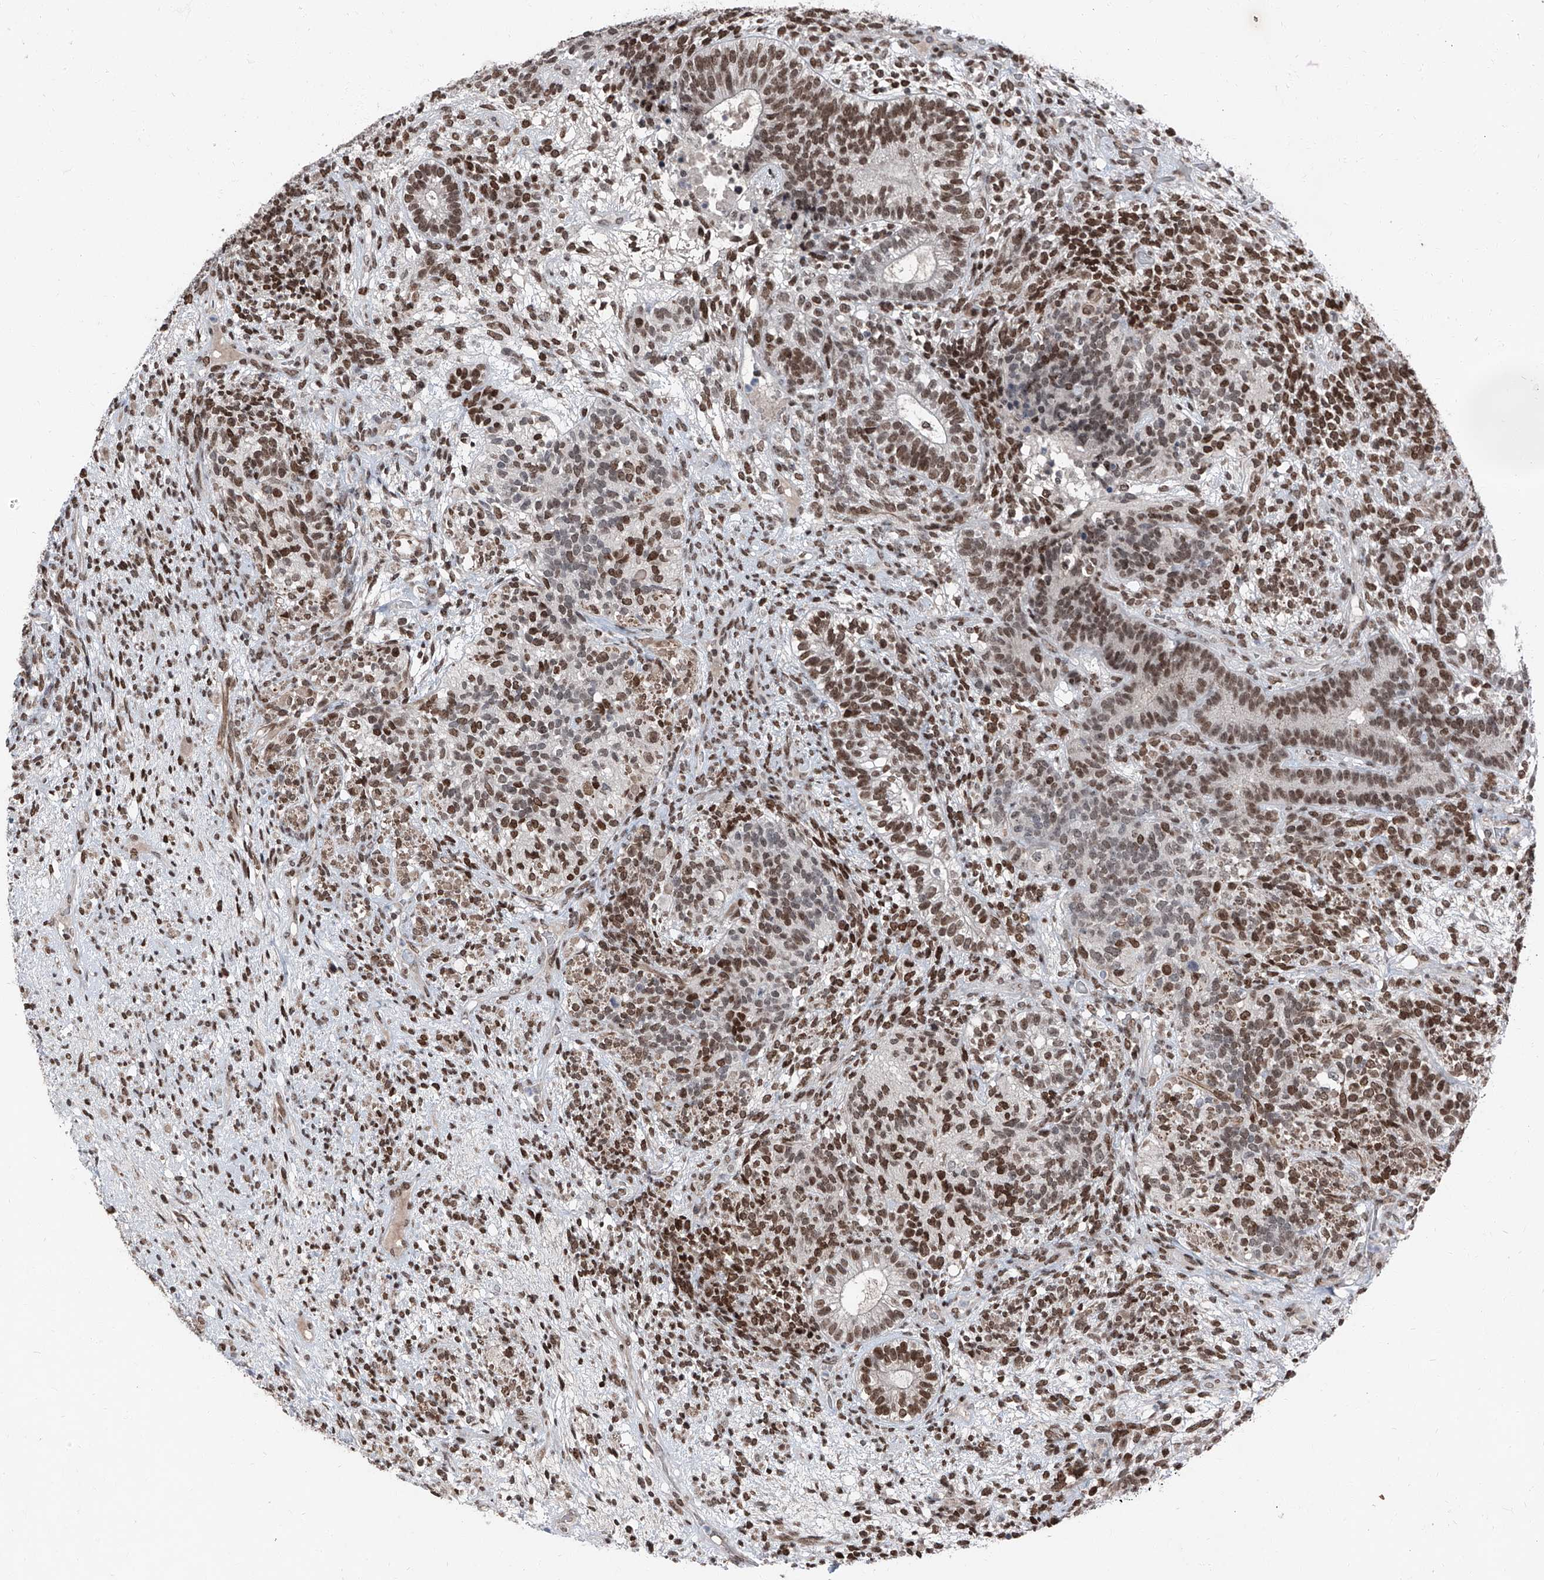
{"staining": {"intensity": "moderate", "quantity": ">75%", "location": "nuclear"}, "tissue": "testis cancer", "cell_type": "Tumor cells", "image_type": "cancer", "snomed": [{"axis": "morphology", "description": "Seminoma, NOS"}, {"axis": "morphology", "description": "Carcinoma, Embryonal, NOS"}, {"axis": "topography", "description": "Testis"}], "caption": "Testis cancer was stained to show a protein in brown. There is medium levels of moderate nuclear positivity in approximately >75% of tumor cells. Ihc stains the protein of interest in brown and the nuclei are stained blue.", "gene": "BMI1", "patient": {"sex": "male", "age": 28}}